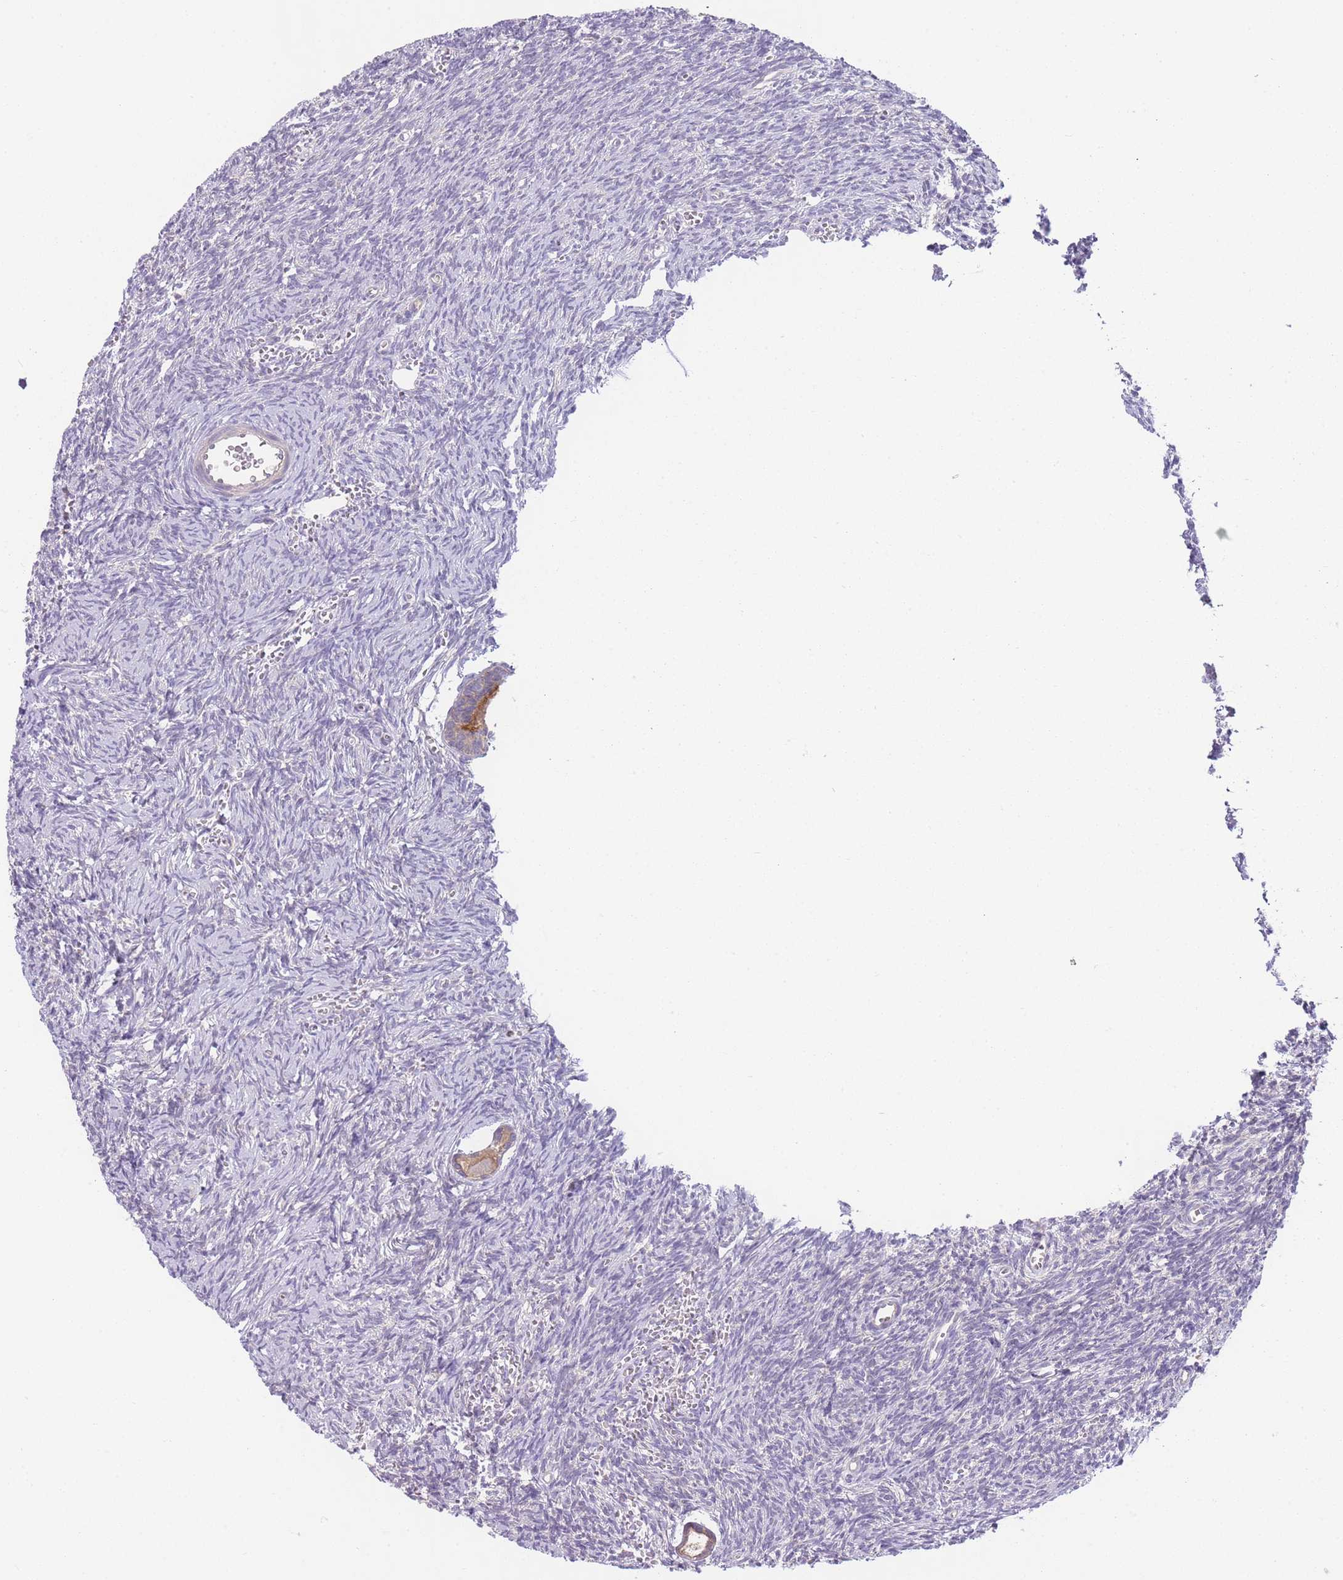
{"staining": {"intensity": "moderate", "quantity": ">75%", "location": "cytoplasmic/membranous"}, "tissue": "ovary", "cell_type": "Follicle cells", "image_type": "normal", "snomed": [{"axis": "morphology", "description": "Normal tissue, NOS"}, {"axis": "topography", "description": "Ovary"}], "caption": "Approximately >75% of follicle cells in normal ovary exhibit moderate cytoplasmic/membranous protein expression as visualized by brown immunohistochemical staining.", "gene": "SKOR2", "patient": {"sex": "female", "age": 39}}